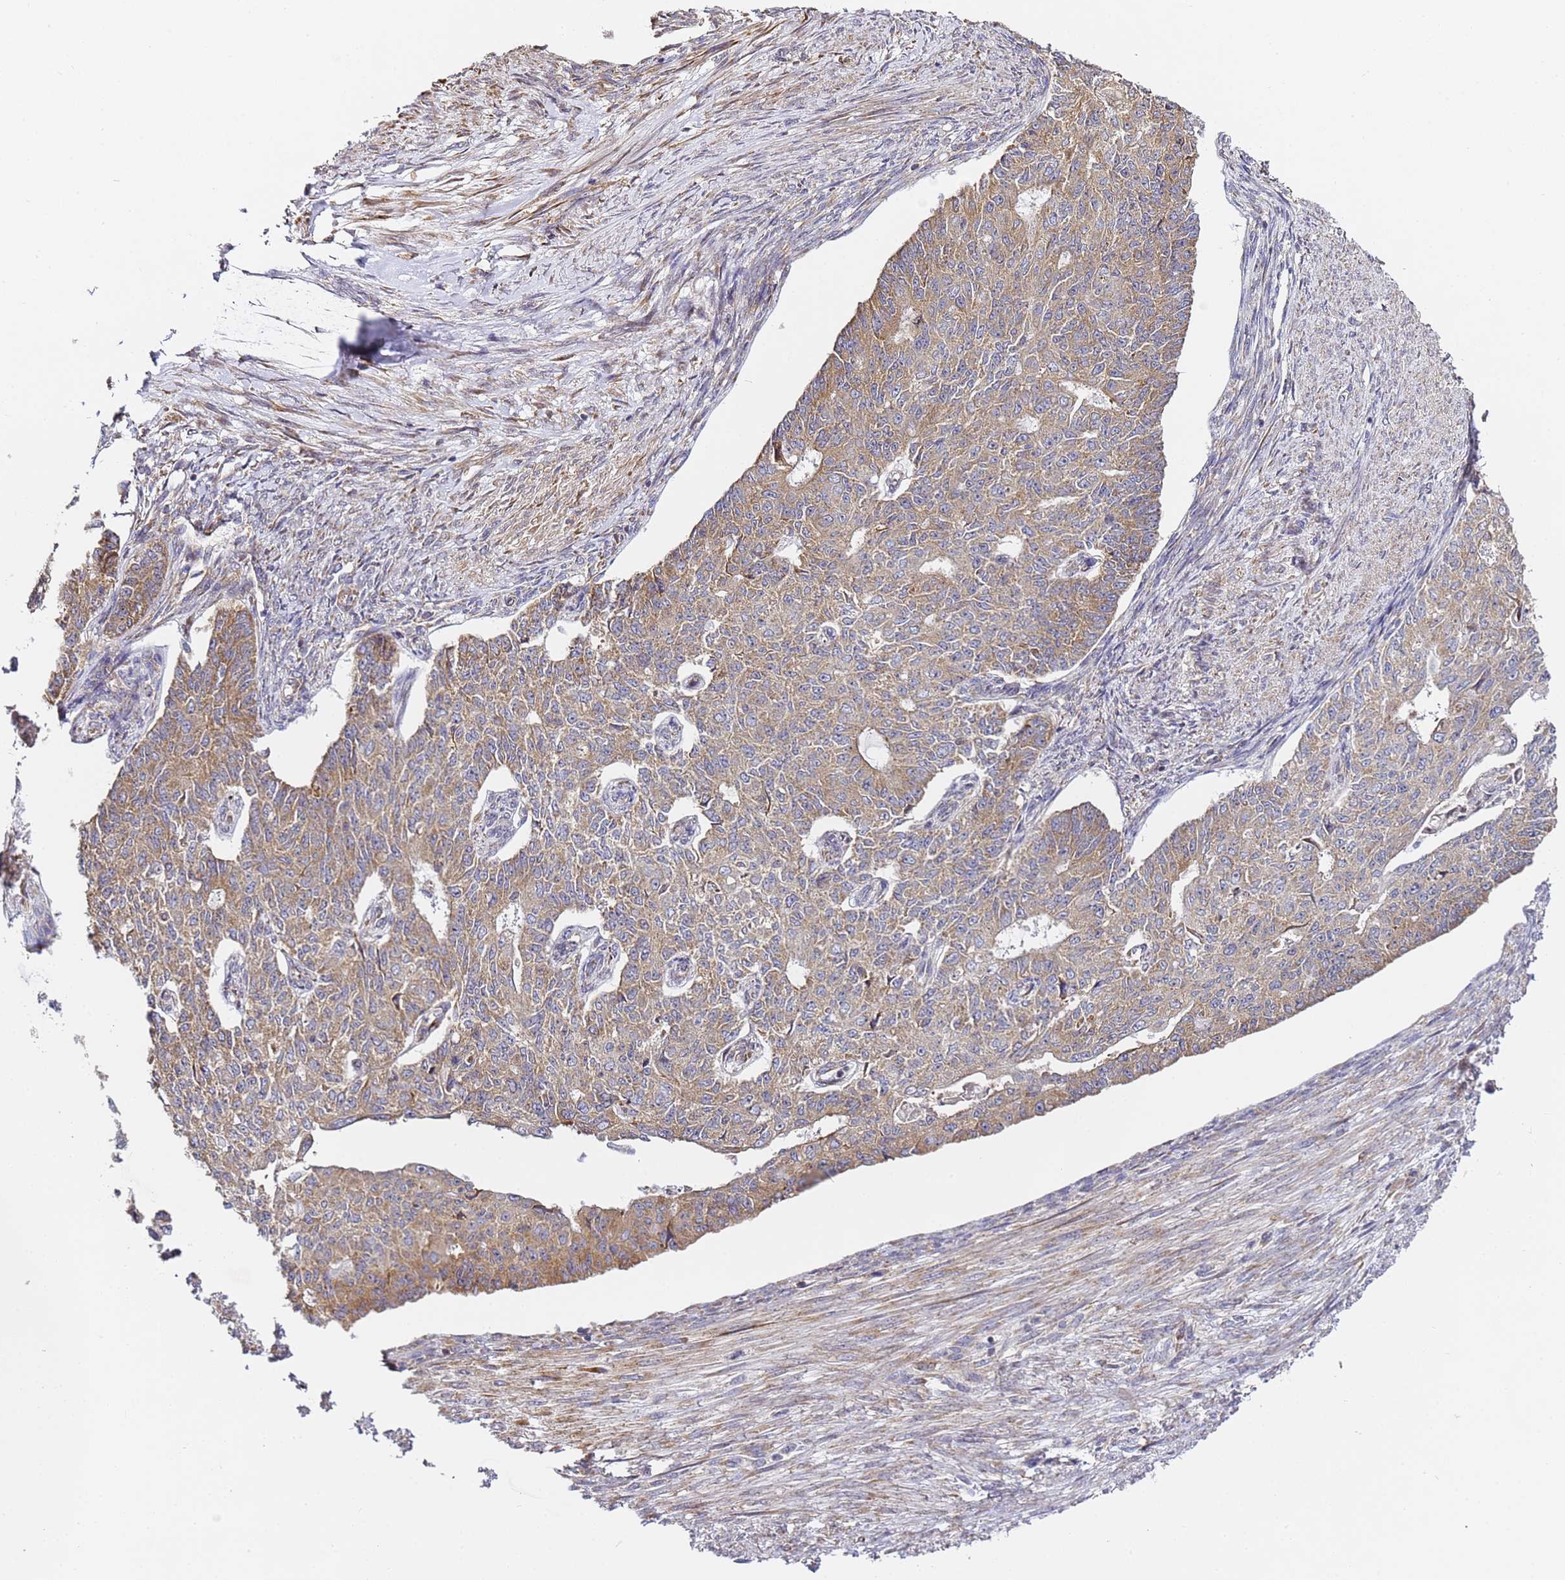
{"staining": {"intensity": "moderate", "quantity": ">75%", "location": "cytoplasmic/membranous"}, "tissue": "endometrial cancer", "cell_type": "Tumor cells", "image_type": "cancer", "snomed": [{"axis": "morphology", "description": "Adenocarcinoma, NOS"}, {"axis": "topography", "description": "Endometrium"}], "caption": "Brown immunohistochemical staining in human endometrial adenocarcinoma reveals moderate cytoplasmic/membranous expression in approximately >75% of tumor cells. The staining is performed using DAB brown chromogen to label protein expression. The nuclei are counter-stained blue using hematoxylin.", "gene": "RPL13A", "patient": {"sex": "female", "age": 32}}